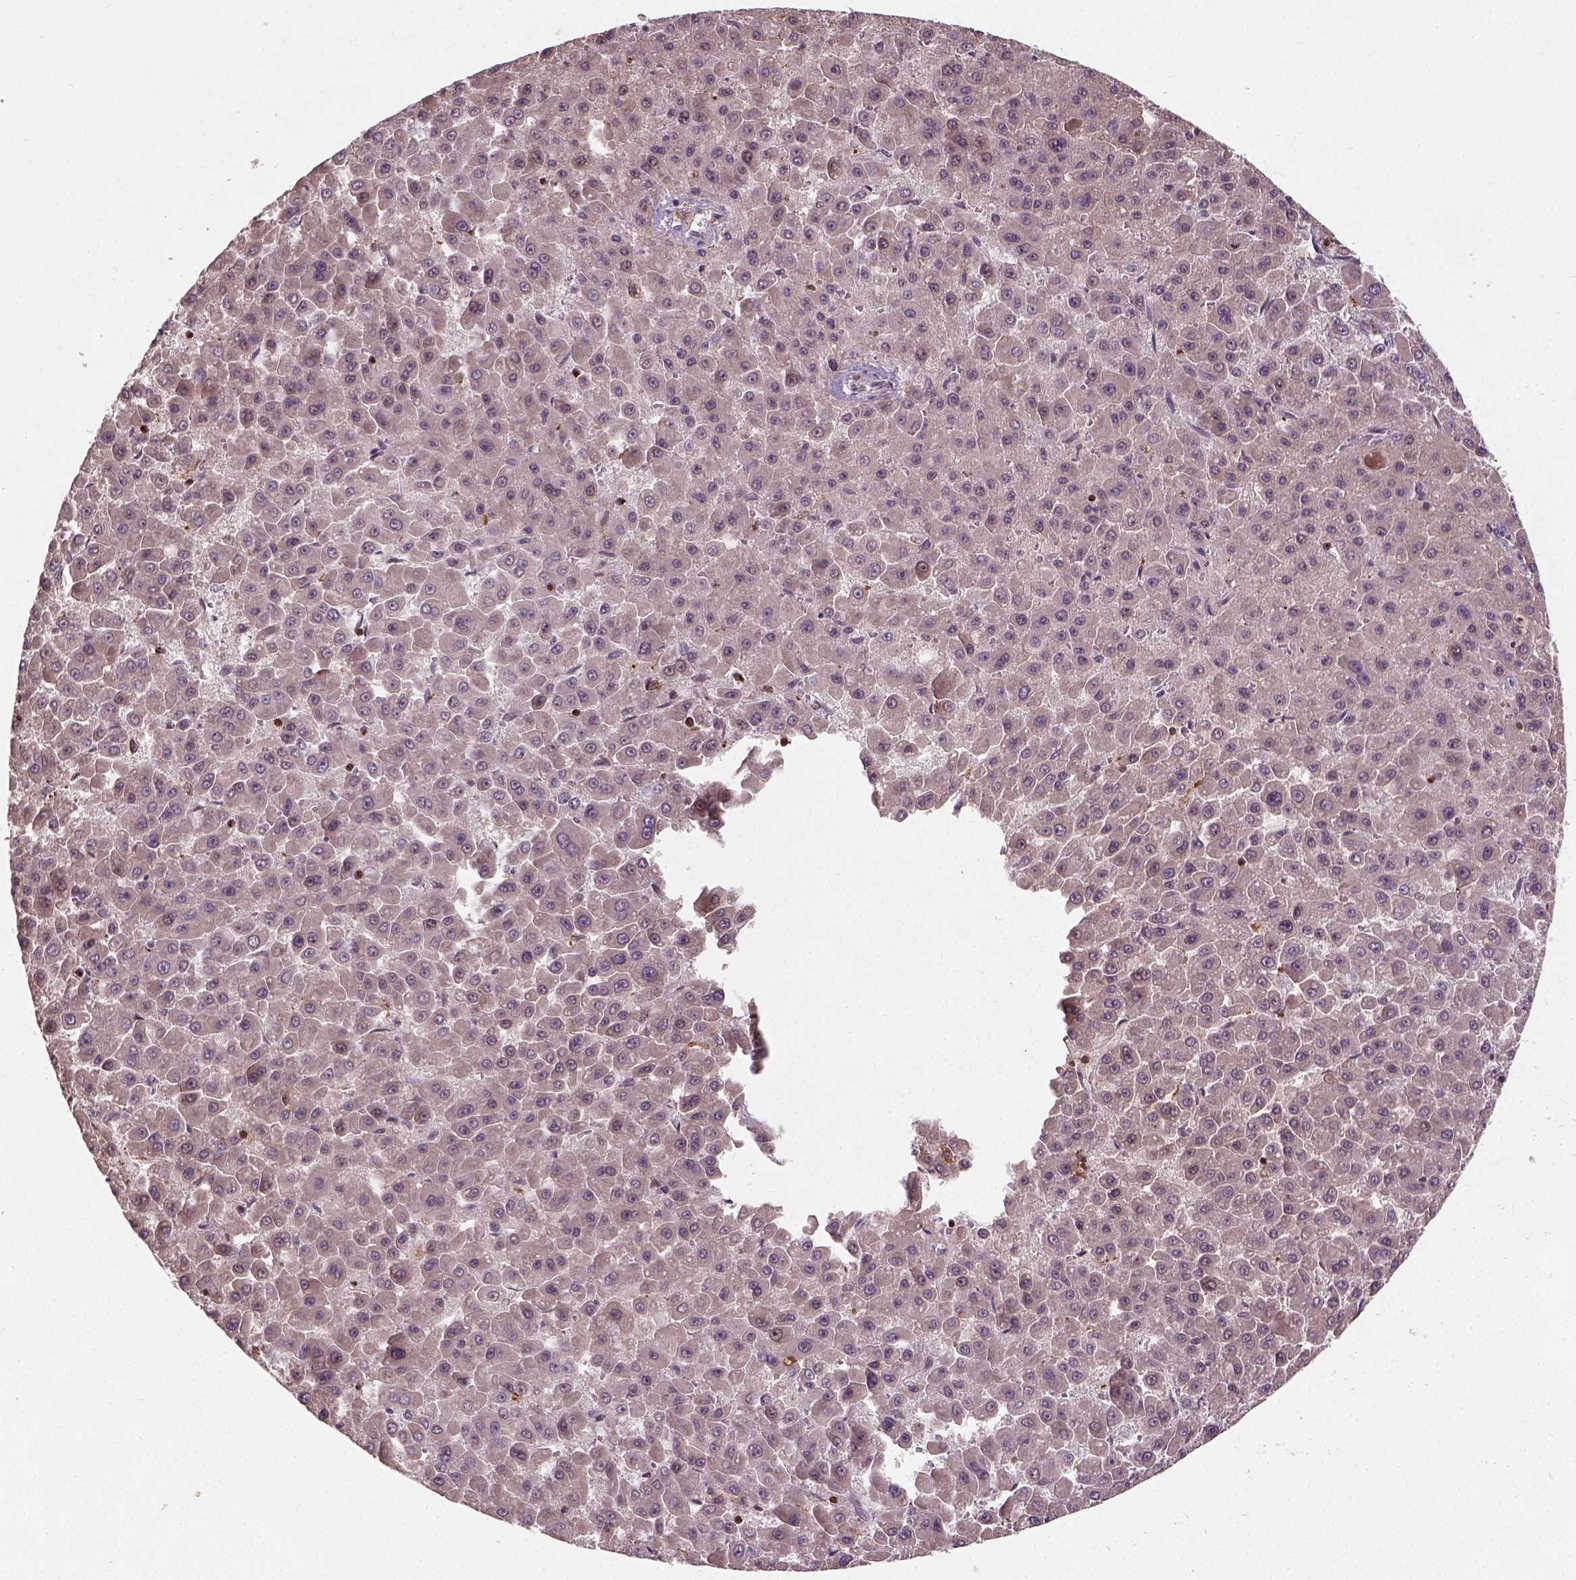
{"staining": {"intensity": "negative", "quantity": "none", "location": "none"}, "tissue": "liver cancer", "cell_type": "Tumor cells", "image_type": "cancer", "snomed": [{"axis": "morphology", "description": "Carcinoma, Hepatocellular, NOS"}, {"axis": "topography", "description": "Liver"}], "caption": "An IHC image of liver cancer (hepatocellular carcinoma) is shown. There is no staining in tumor cells of liver cancer (hepatocellular carcinoma). Nuclei are stained in blue.", "gene": "CAMKK1", "patient": {"sex": "male", "age": 78}}